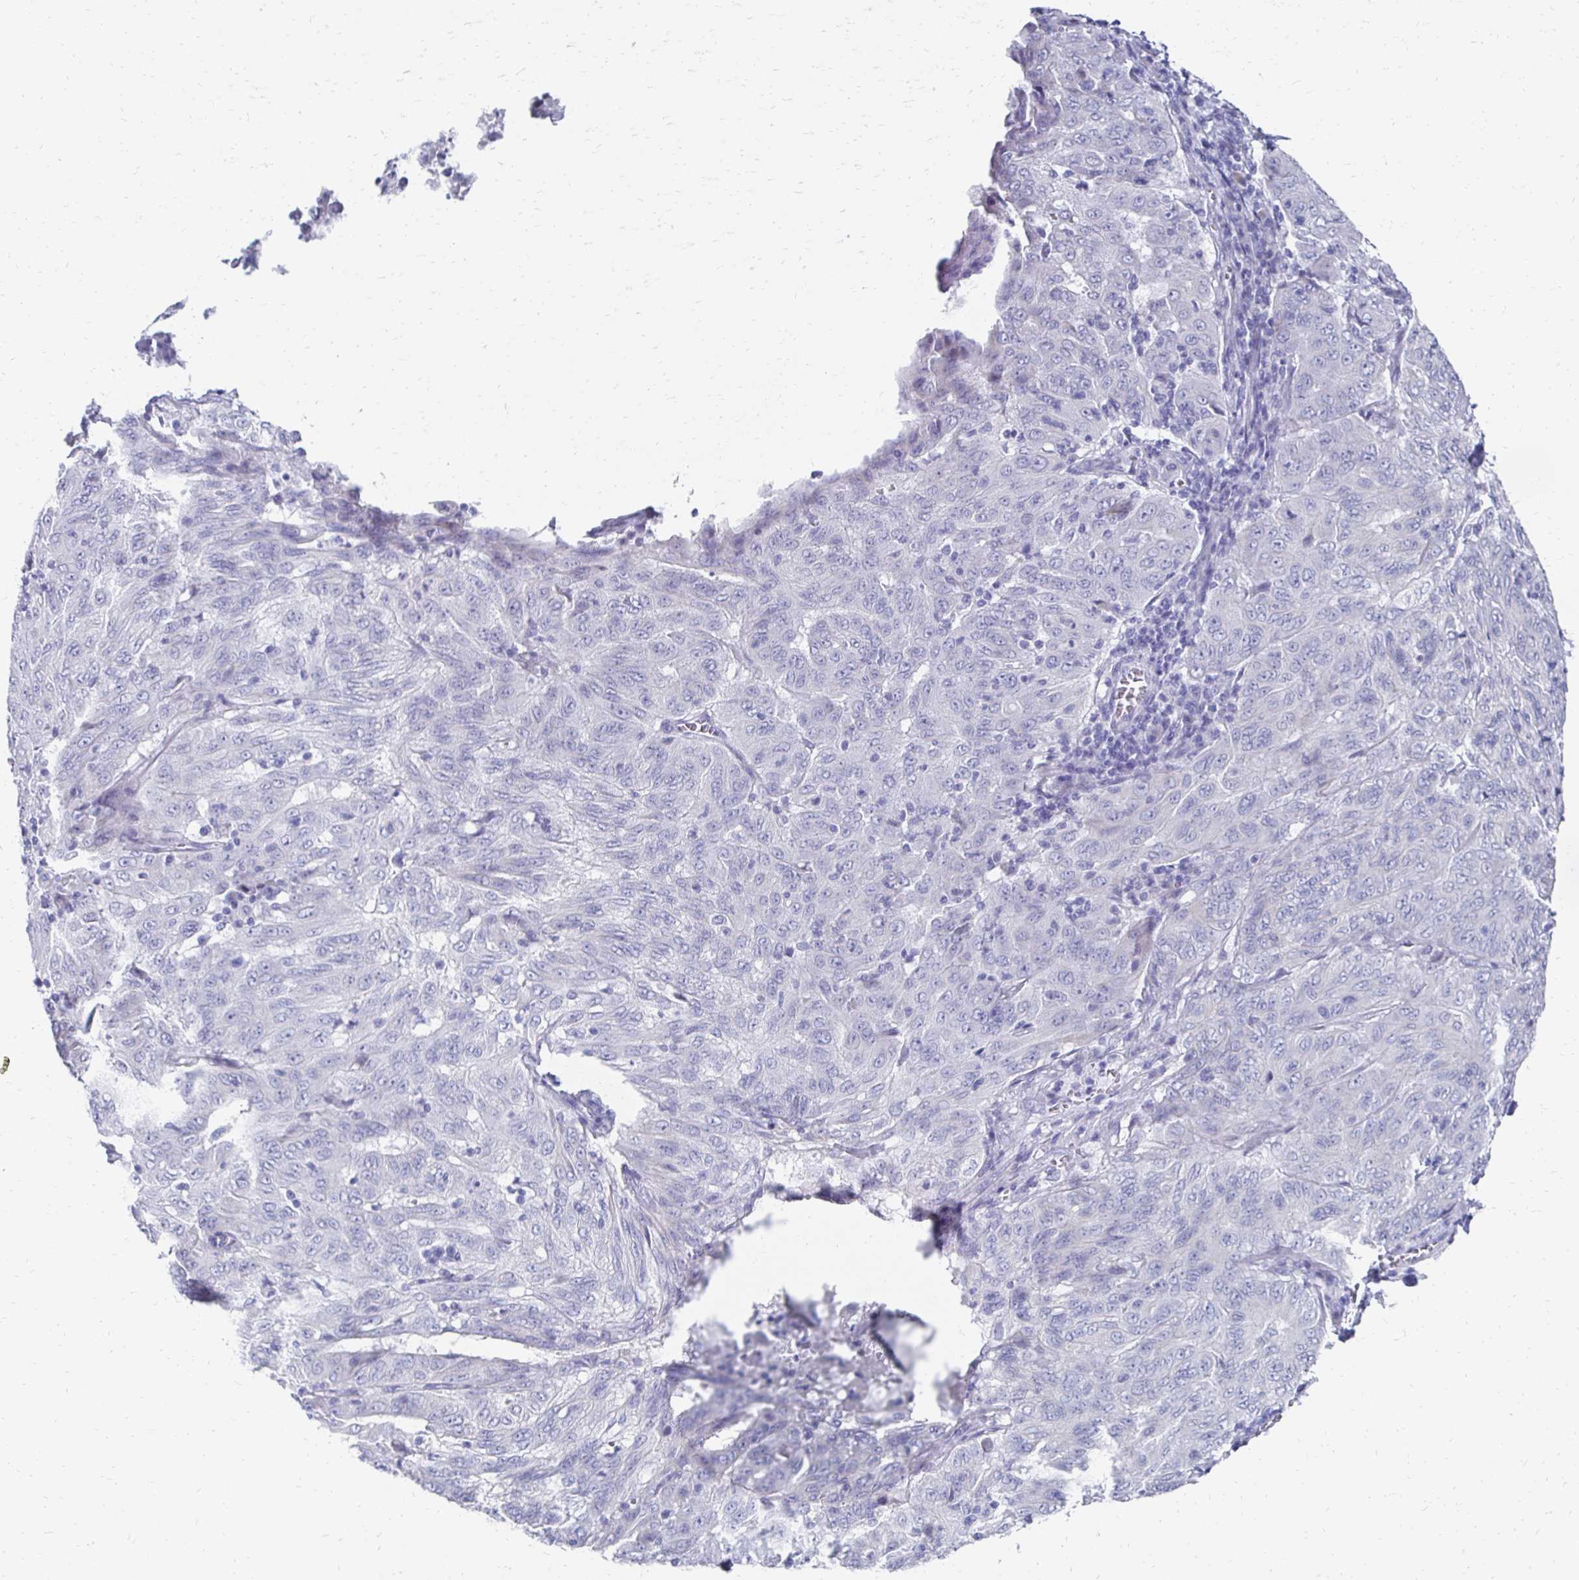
{"staining": {"intensity": "negative", "quantity": "none", "location": "none"}, "tissue": "pancreatic cancer", "cell_type": "Tumor cells", "image_type": "cancer", "snomed": [{"axis": "morphology", "description": "Adenocarcinoma, NOS"}, {"axis": "topography", "description": "Pancreas"}], "caption": "A high-resolution micrograph shows immunohistochemistry staining of pancreatic cancer (adenocarcinoma), which exhibits no significant positivity in tumor cells.", "gene": "SYCP3", "patient": {"sex": "male", "age": 63}}